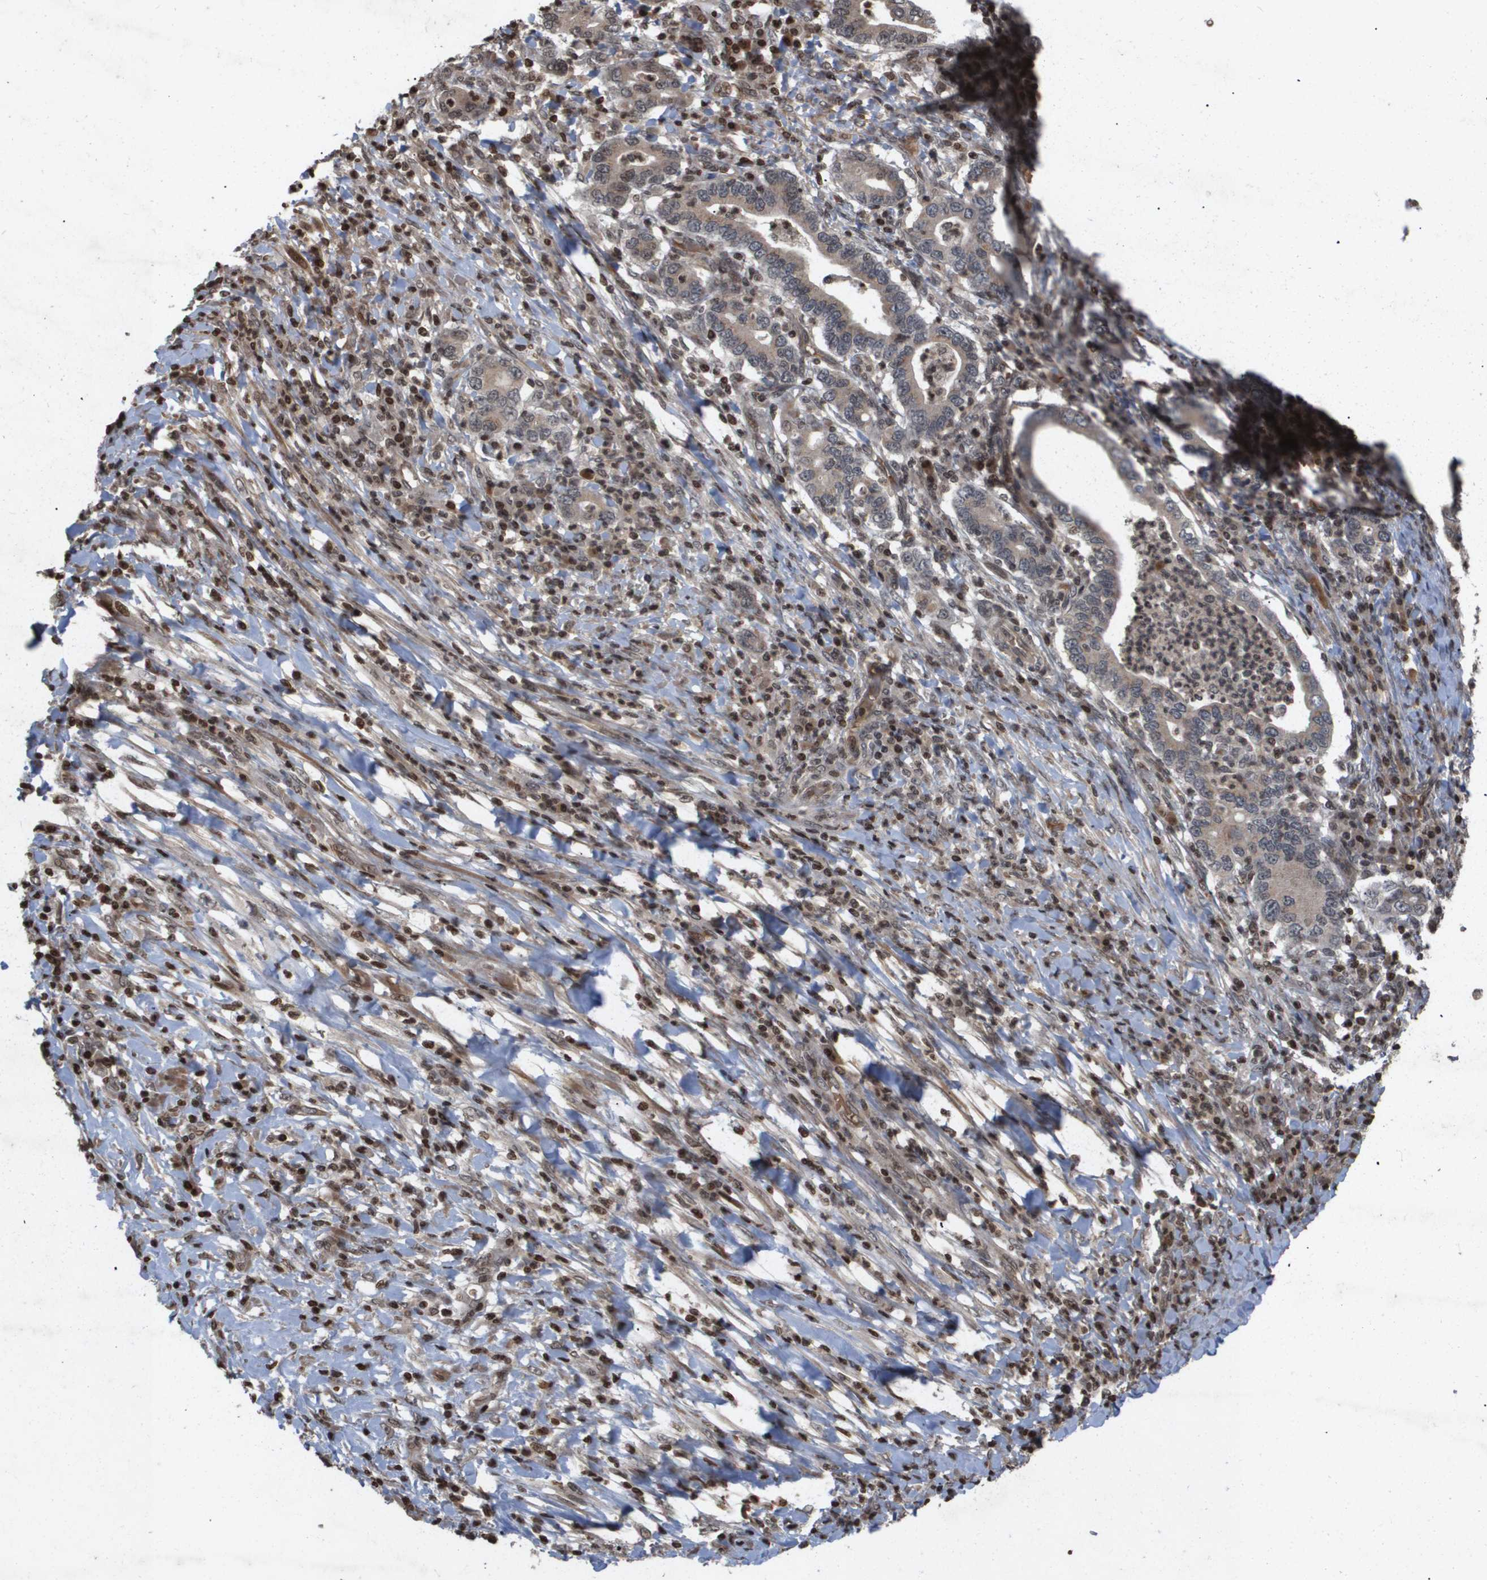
{"staining": {"intensity": "weak", "quantity": "25%-75%", "location": "cytoplasmic/membranous"}, "tissue": "stomach cancer", "cell_type": "Tumor cells", "image_type": "cancer", "snomed": [{"axis": "morphology", "description": "Normal tissue, NOS"}, {"axis": "morphology", "description": "Adenocarcinoma, NOS"}, {"axis": "topography", "description": "Esophagus"}, {"axis": "topography", "description": "Stomach, upper"}, {"axis": "topography", "description": "Peripheral nerve tissue"}], "caption": "Stomach adenocarcinoma stained with DAB IHC demonstrates low levels of weak cytoplasmic/membranous staining in approximately 25%-75% of tumor cells.", "gene": "HSPA6", "patient": {"sex": "male", "age": 62}}